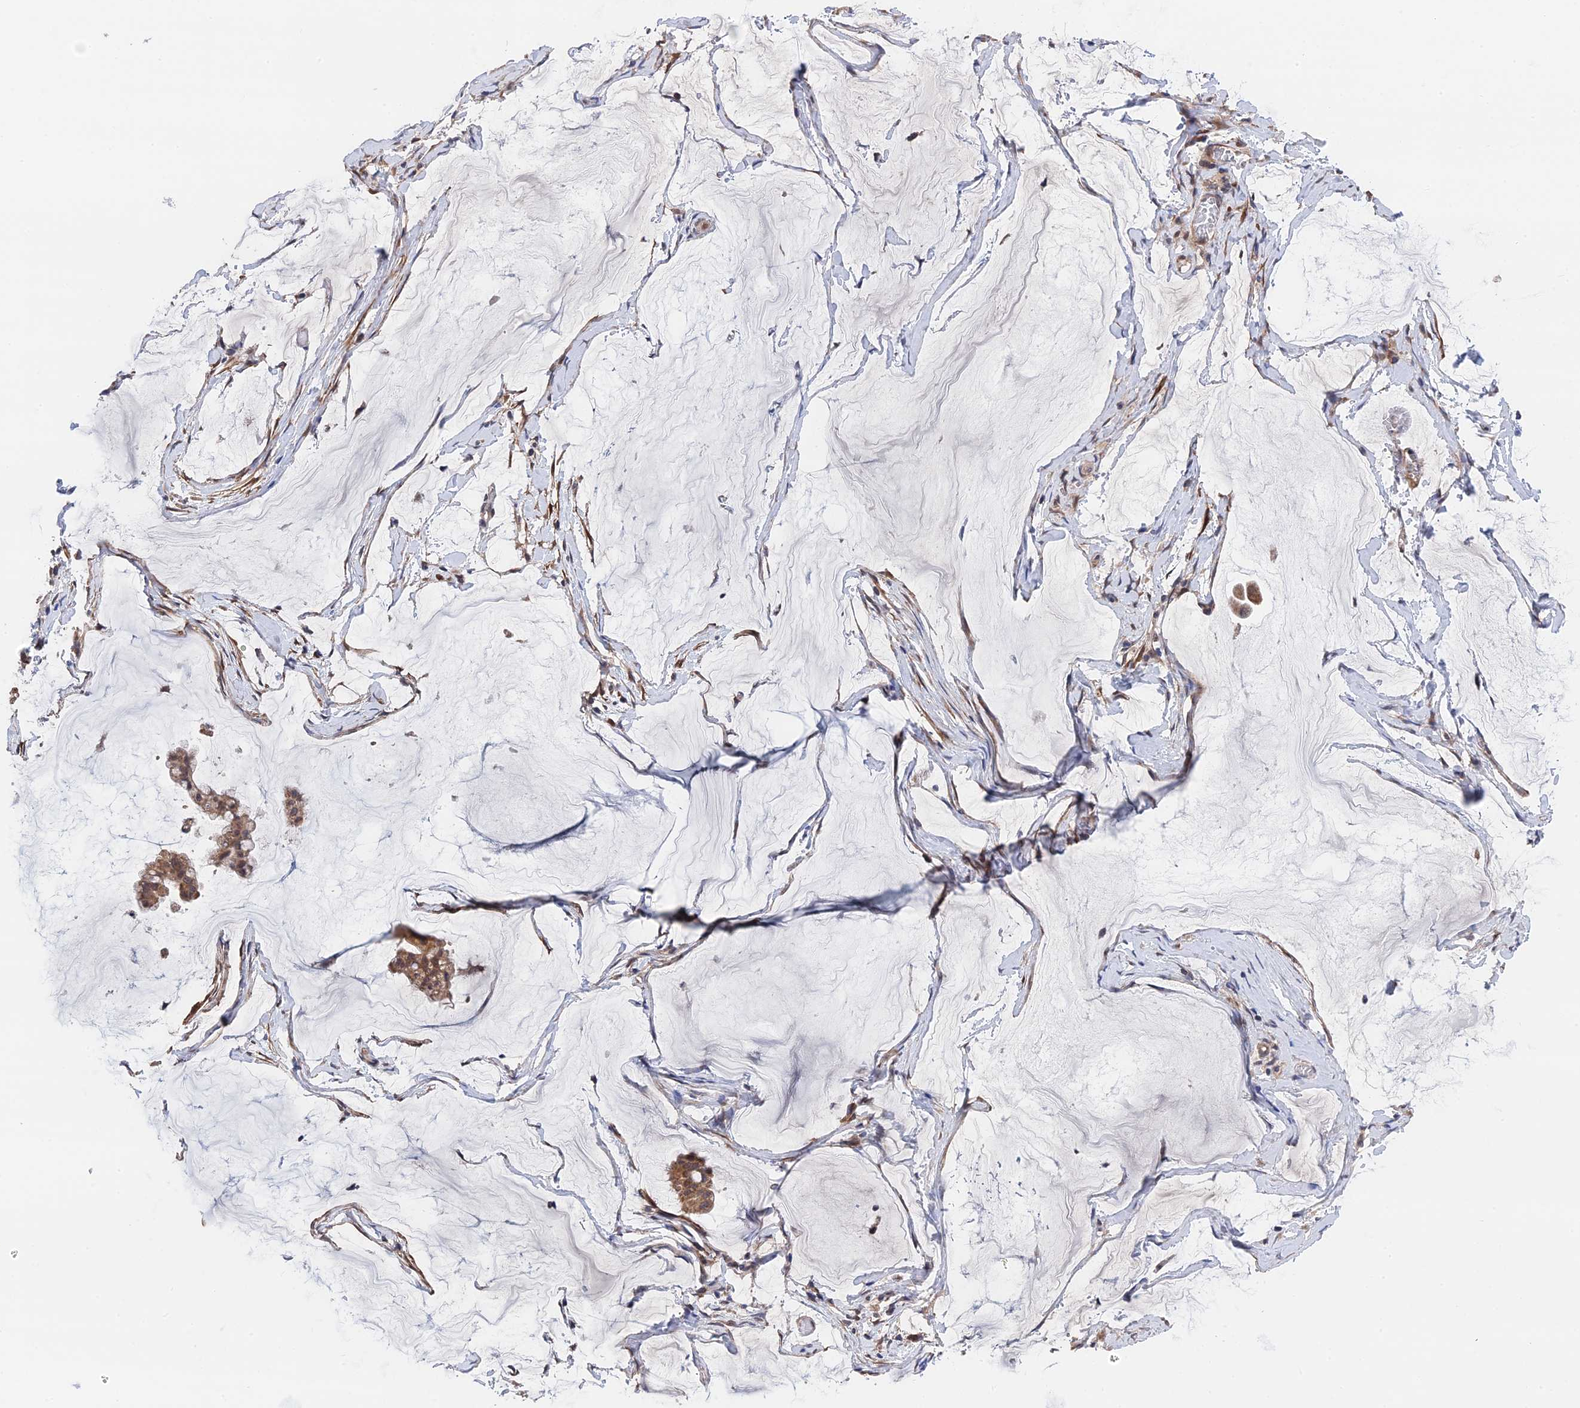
{"staining": {"intensity": "moderate", "quantity": ">75%", "location": "cytoplasmic/membranous"}, "tissue": "ovarian cancer", "cell_type": "Tumor cells", "image_type": "cancer", "snomed": [{"axis": "morphology", "description": "Cystadenocarcinoma, mucinous, NOS"}, {"axis": "topography", "description": "Ovary"}], "caption": "Tumor cells demonstrate medium levels of moderate cytoplasmic/membranous staining in approximately >75% of cells in ovarian cancer.", "gene": "ZNF320", "patient": {"sex": "female", "age": 73}}